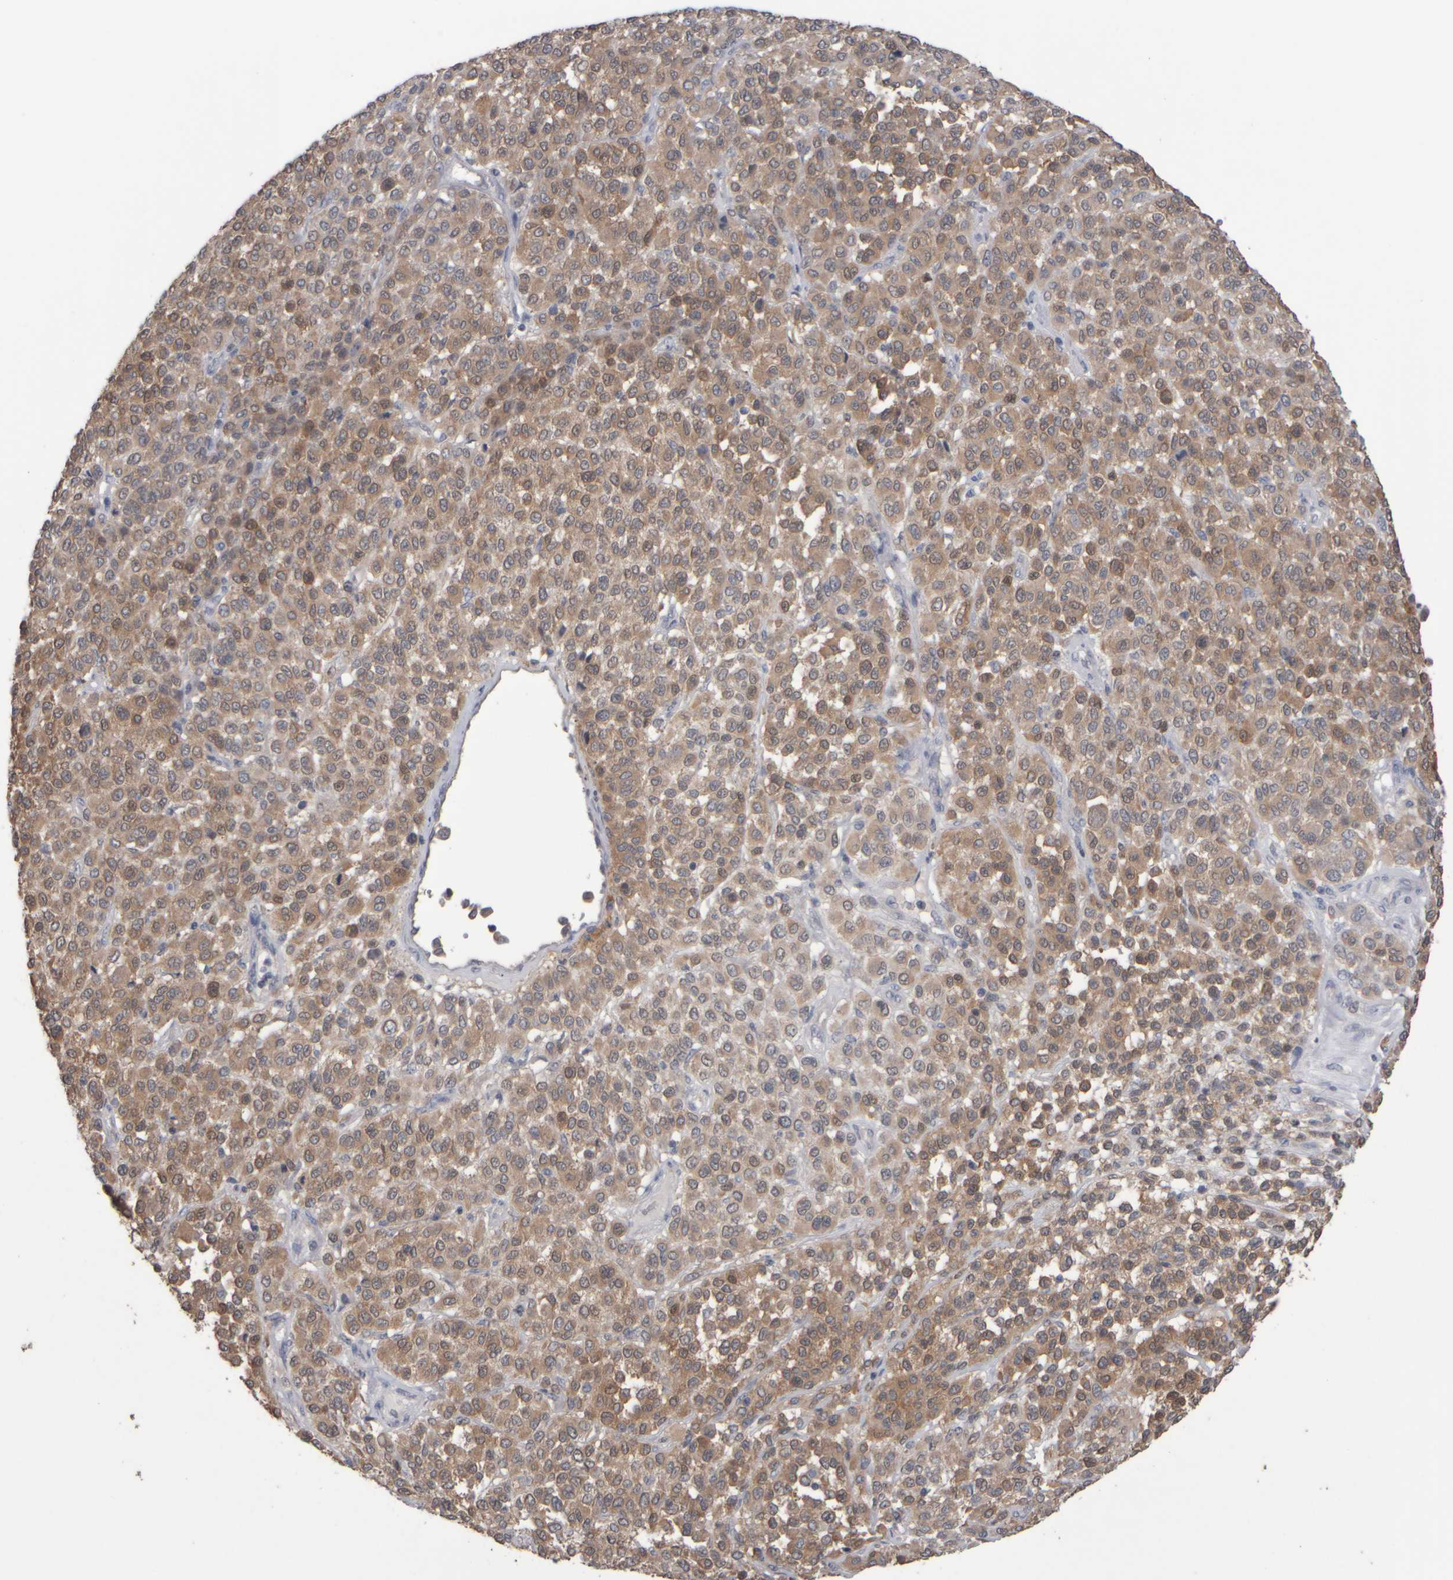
{"staining": {"intensity": "moderate", "quantity": ">75%", "location": "cytoplasmic/membranous"}, "tissue": "melanoma", "cell_type": "Tumor cells", "image_type": "cancer", "snomed": [{"axis": "morphology", "description": "Malignant melanoma, Metastatic site"}, {"axis": "topography", "description": "Pancreas"}], "caption": "Protein staining exhibits moderate cytoplasmic/membranous positivity in about >75% of tumor cells in malignant melanoma (metastatic site).", "gene": "EPHX2", "patient": {"sex": "female", "age": 30}}